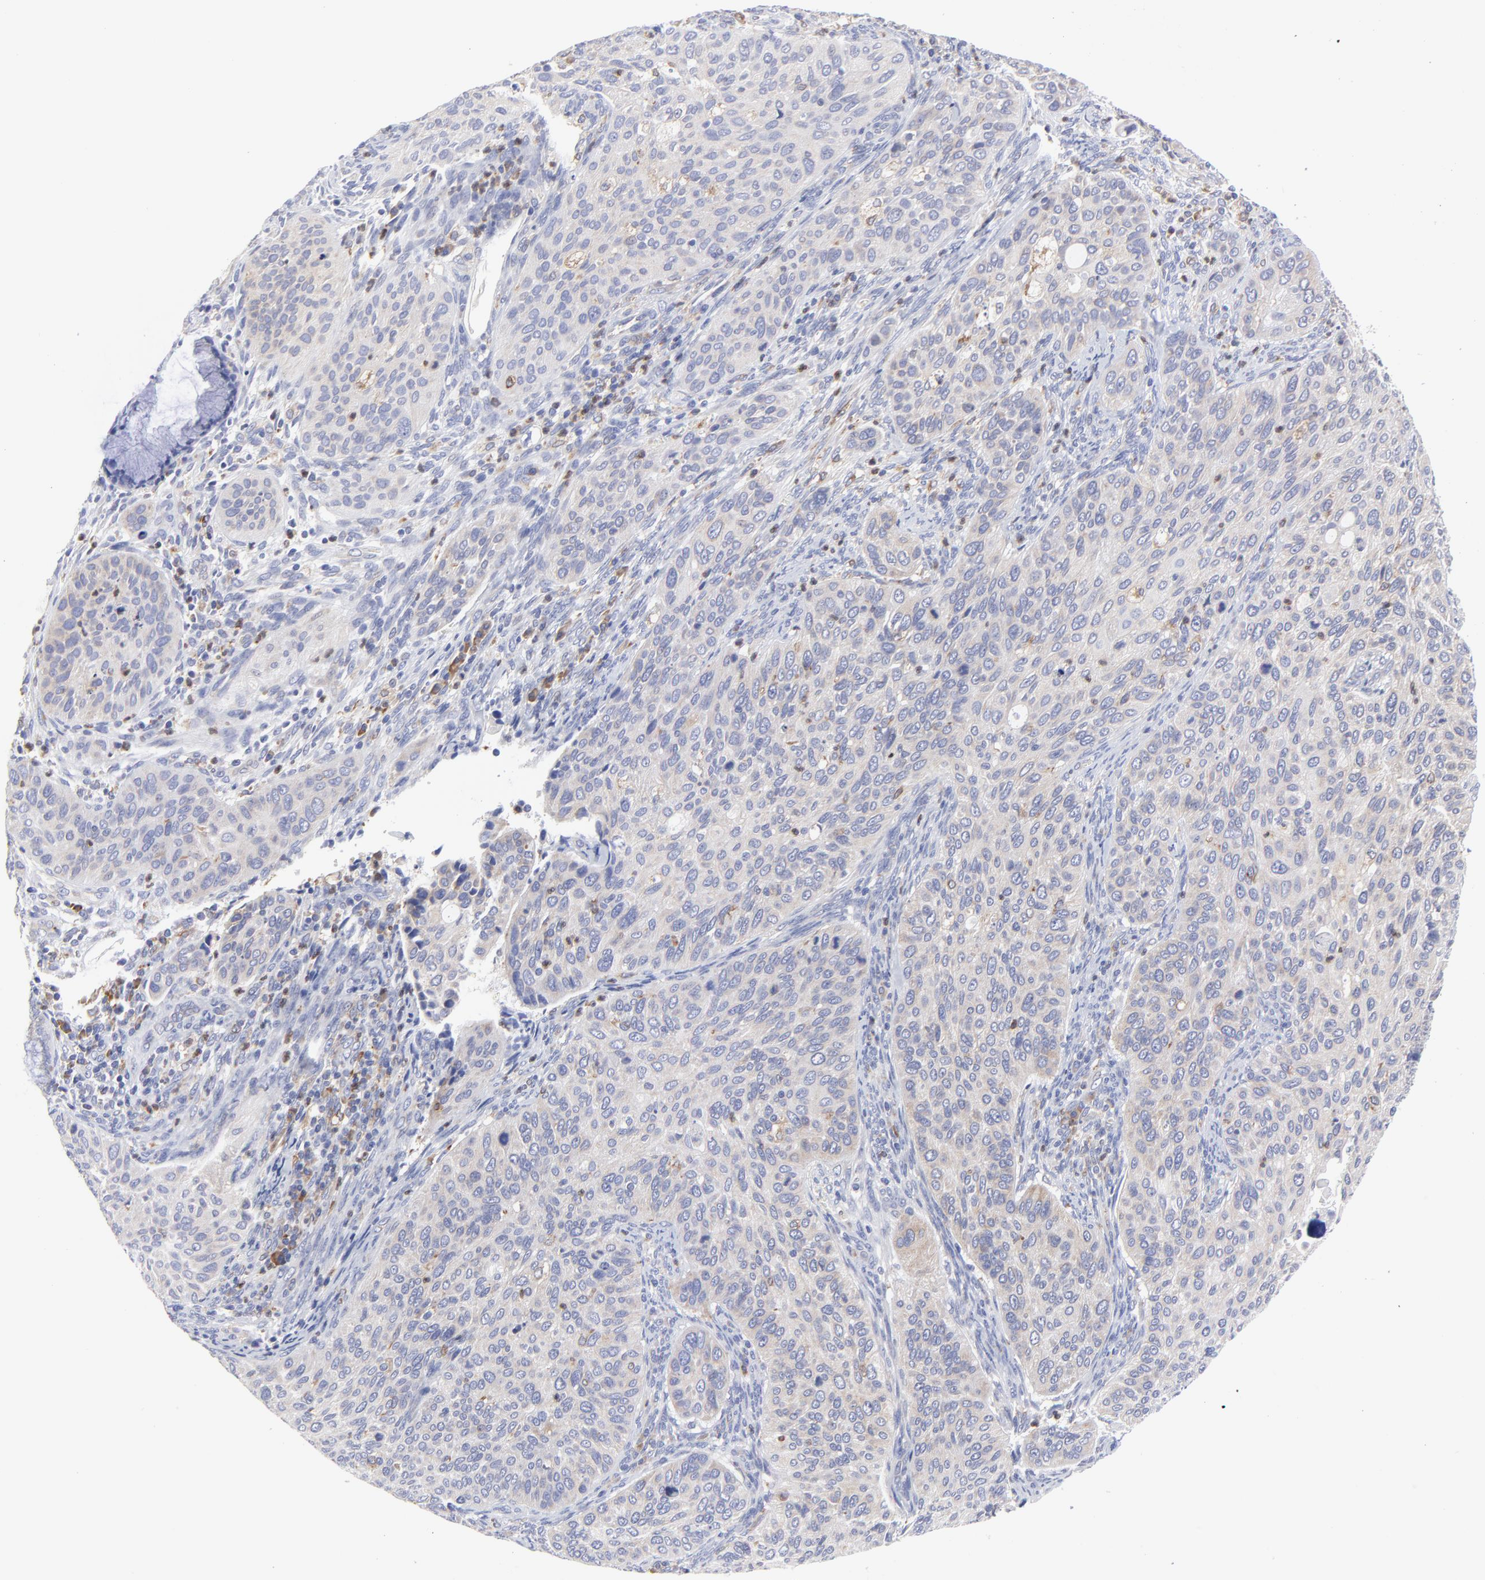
{"staining": {"intensity": "weak", "quantity": "25%-75%", "location": "cytoplasmic/membranous"}, "tissue": "cervical cancer", "cell_type": "Tumor cells", "image_type": "cancer", "snomed": [{"axis": "morphology", "description": "Squamous cell carcinoma, NOS"}, {"axis": "topography", "description": "Cervix"}], "caption": "Protein staining by IHC reveals weak cytoplasmic/membranous staining in approximately 25%-75% of tumor cells in squamous cell carcinoma (cervical). (DAB = brown stain, brightfield microscopy at high magnification).", "gene": "MOSPD2", "patient": {"sex": "female", "age": 57}}